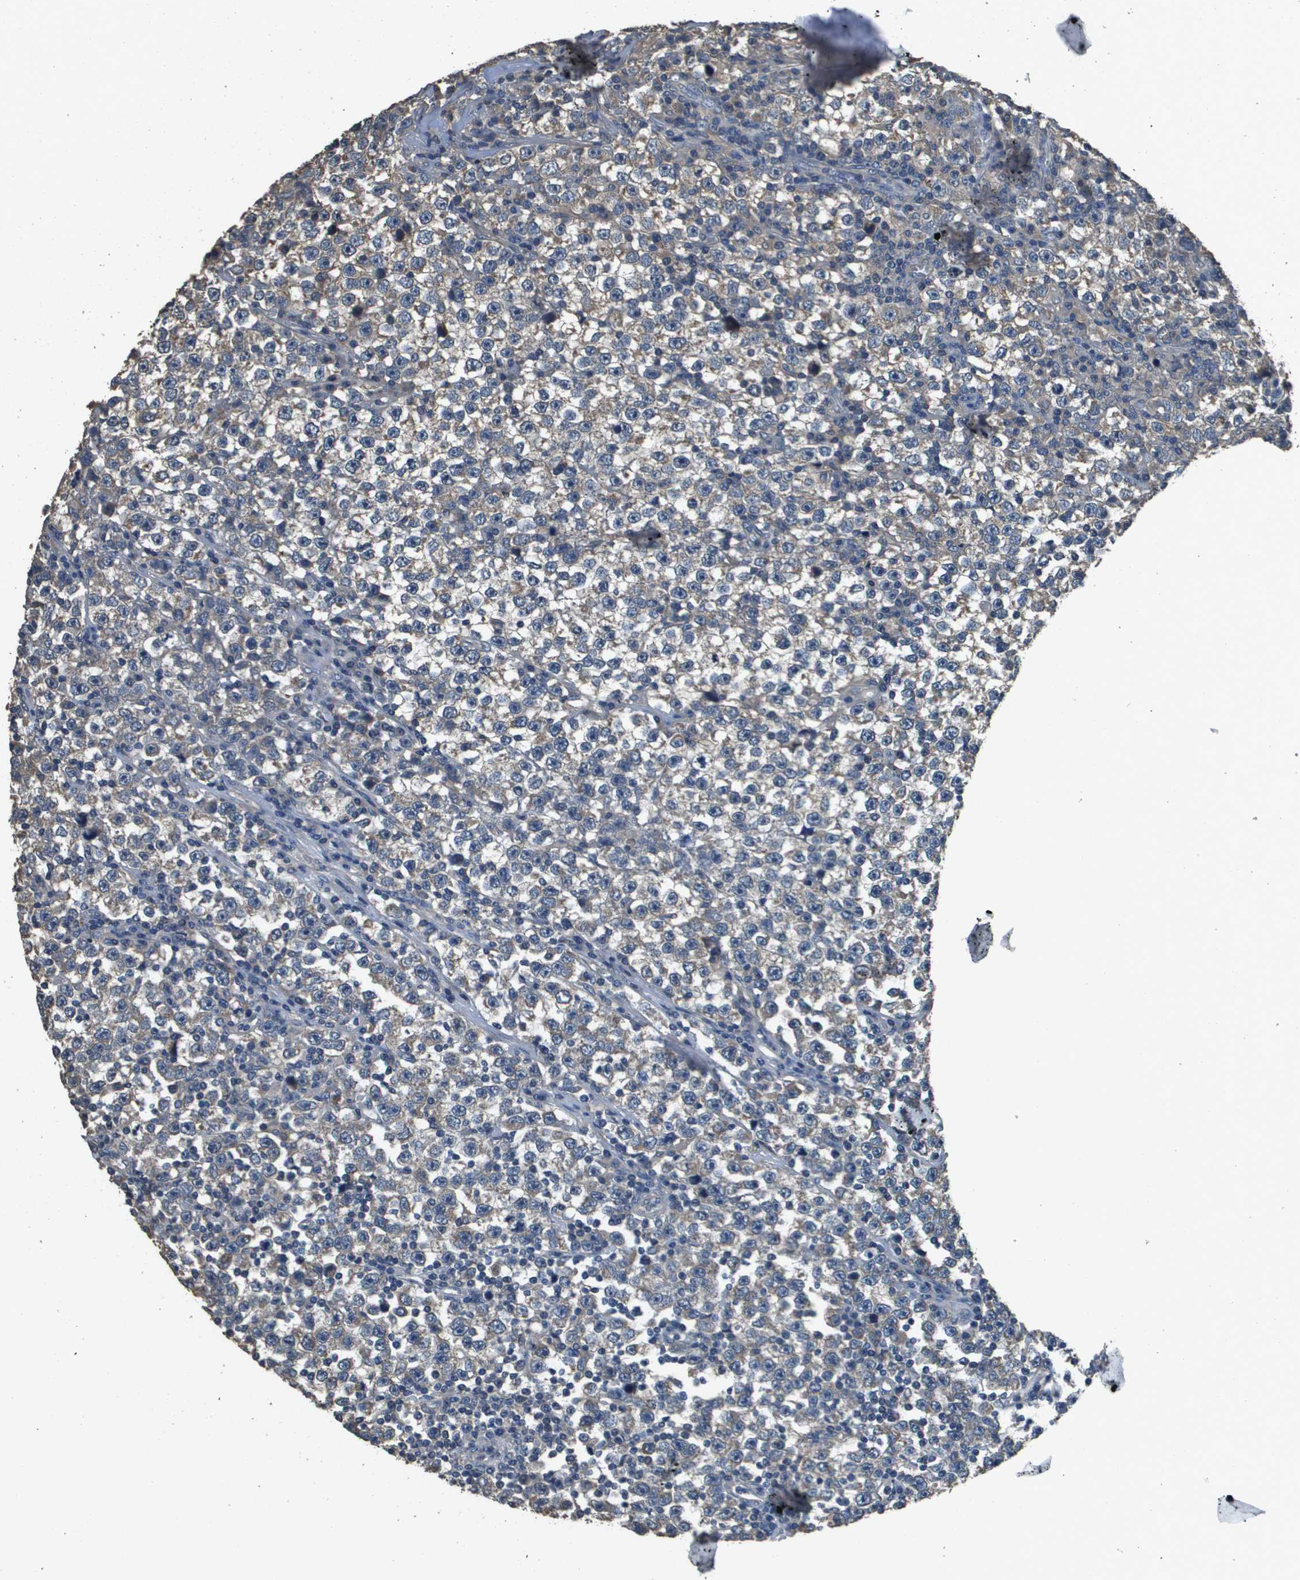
{"staining": {"intensity": "weak", "quantity": ">75%", "location": "cytoplasmic/membranous"}, "tissue": "testis cancer", "cell_type": "Tumor cells", "image_type": "cancer", "snomed": [{"axis": "morphology", "description": "Seminoma, NOS"}, {"axis": "topography", "description": "Testis"}], "caption": "Immunohistochemistry (IHC) of testis cancer reveals low levels of weak cytoplasmic/membranous positivity in about >75% of tumor cells.", "gene": "RAB6B", "patient": {"sex": "male", "age": 43}}